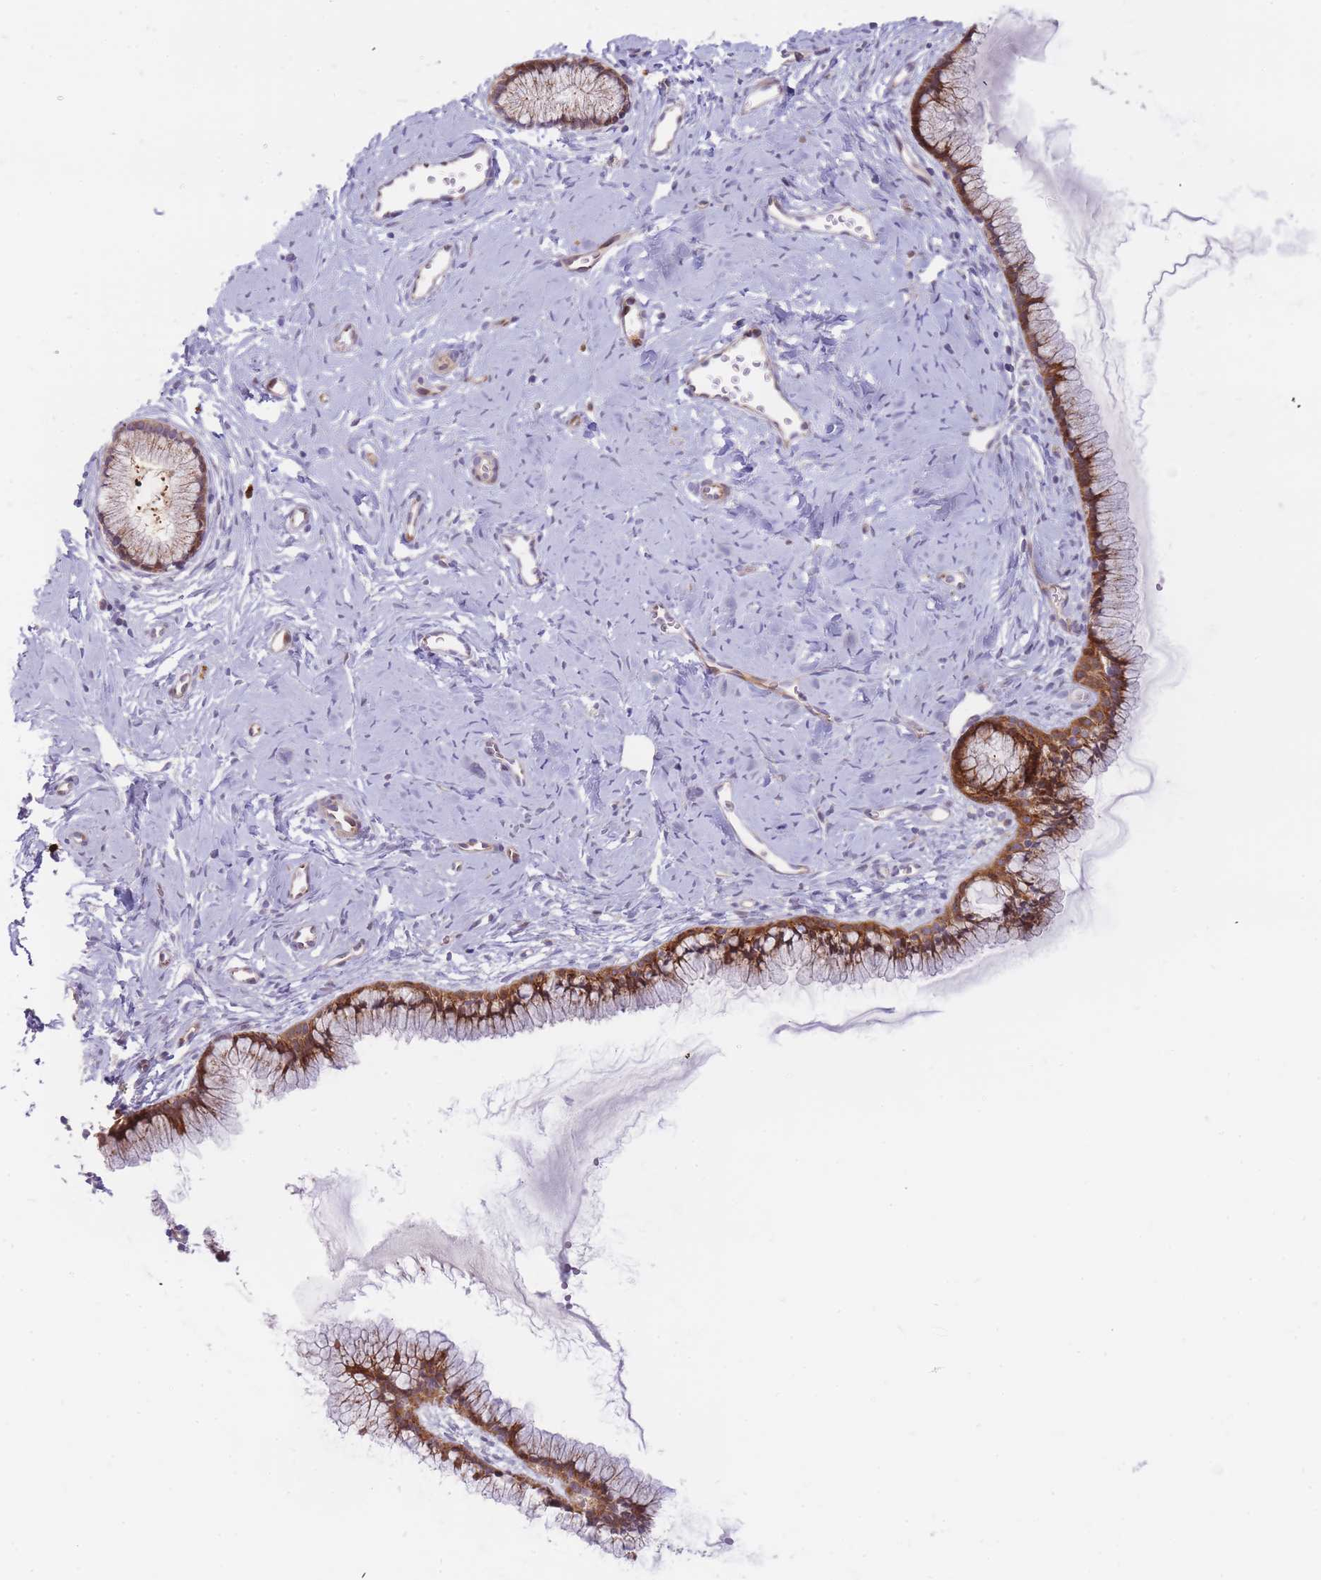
{"staining": {"intensity": "strong", "quantity": ">75%", "location": "cytoplasmic/membranous"}, "tissue": "cervix", "cell_type": "Glandular cells", "image_type": "normal", "snomed": [{"axis": "morphology", "description": "Normal tissue, NOS"}, {"axis": "topography", "description": "Cervix"}], "caption": "Strong cytoplasmic/membranous staining is identified in approximately >75% of glandular cells in unremarkable cervix.", "gene": "ATP5MC2", "patient": {"sex": "female", "age": 40}}